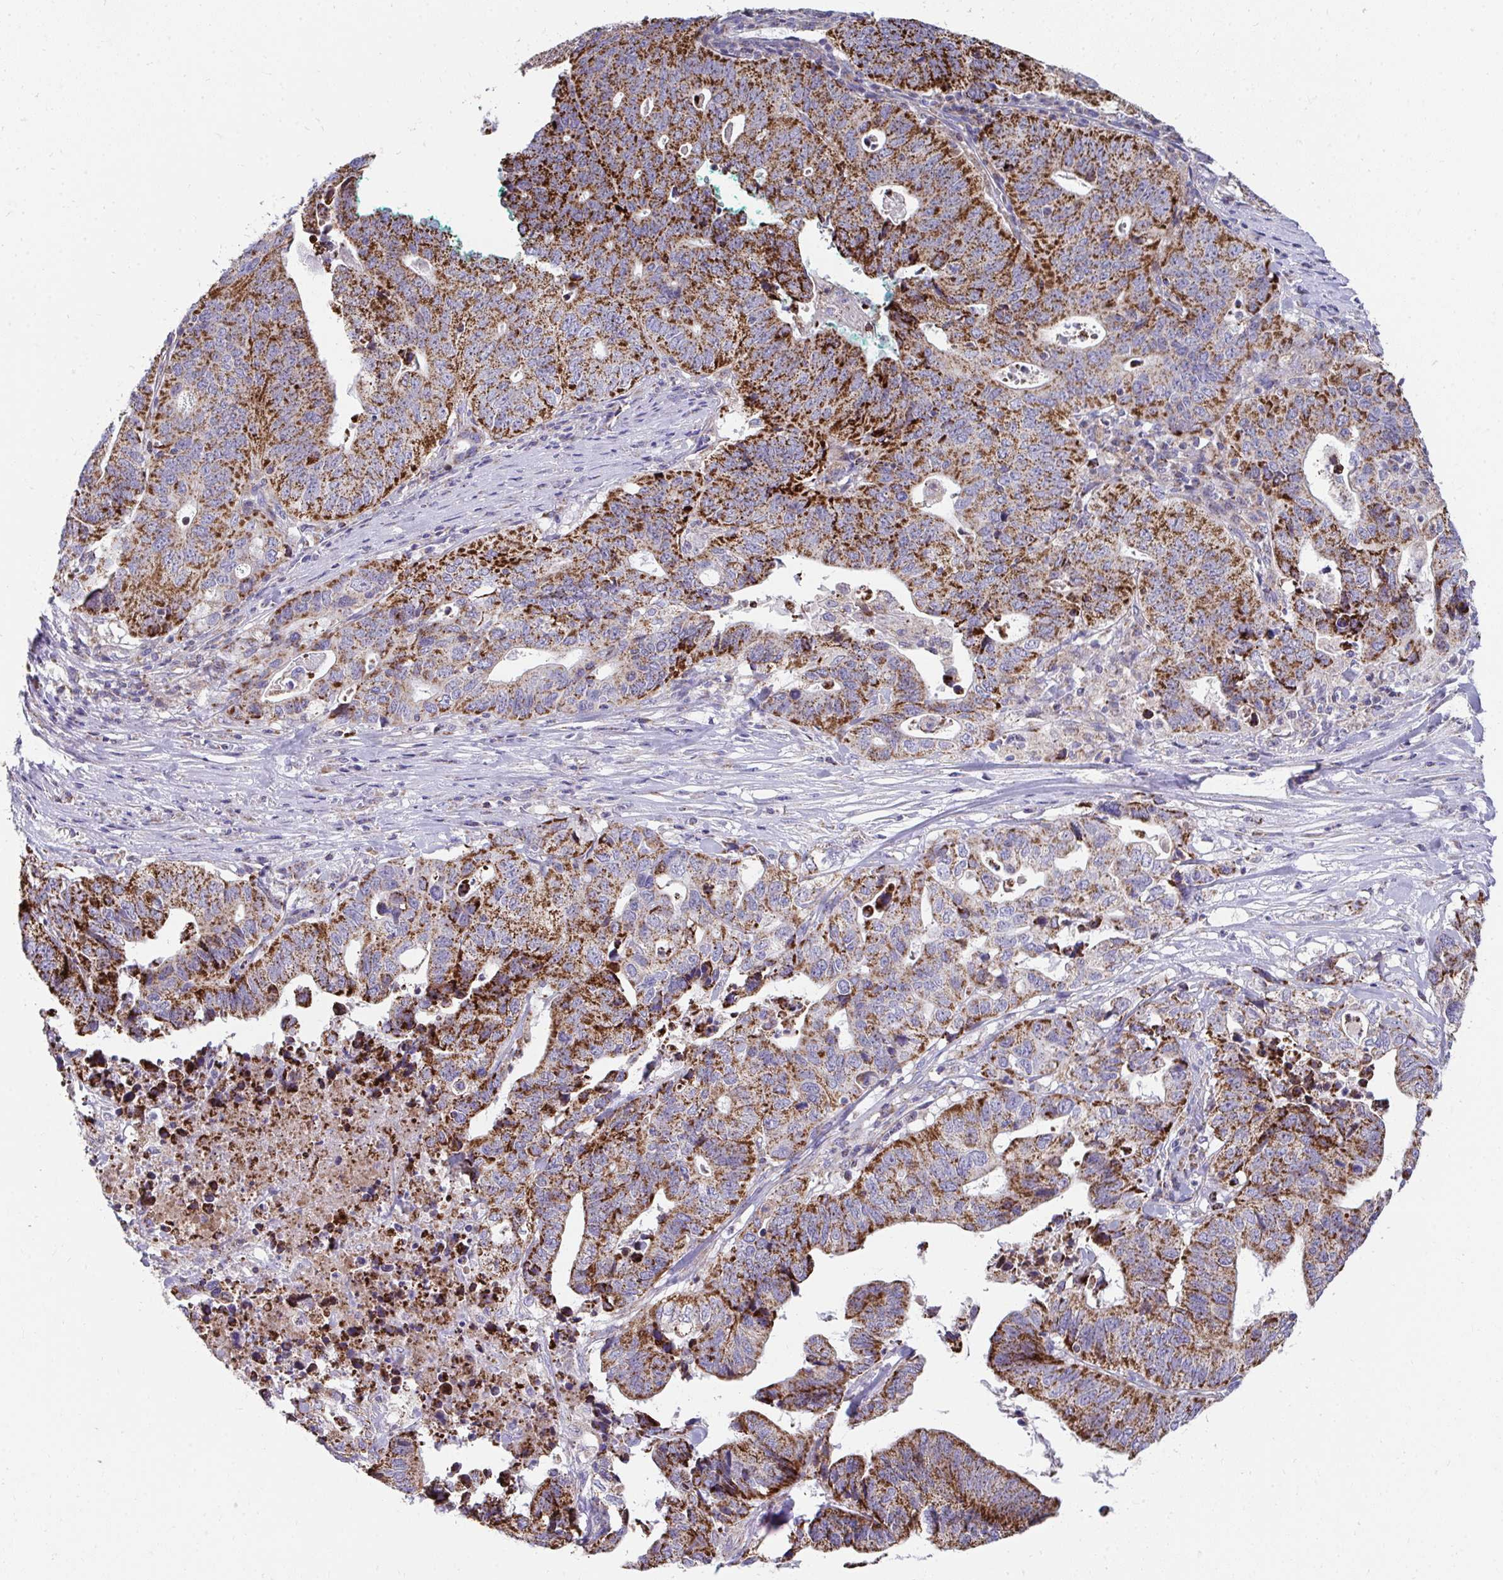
{"staining": {"intensity": "strong", "quantity": ">75%", "location": "cytoplasmic/membranous"}, "tissue": "stomach cancer", "cell_type": "Tumor cells", "image_type": "cancer", "snomed": [{"axis": "morphology", "description": "Adenocarcinoma, NOS"}, {"axis": "topography", "description": "Stomach, upper"}], "caption": "The immunohistochemical stain shows strong cytoplasmic/membranous positivity in tumor cells of stomach cancer tissue.", "gene": "PRRG3", "patient": {"sex": "female", "age": 67}}